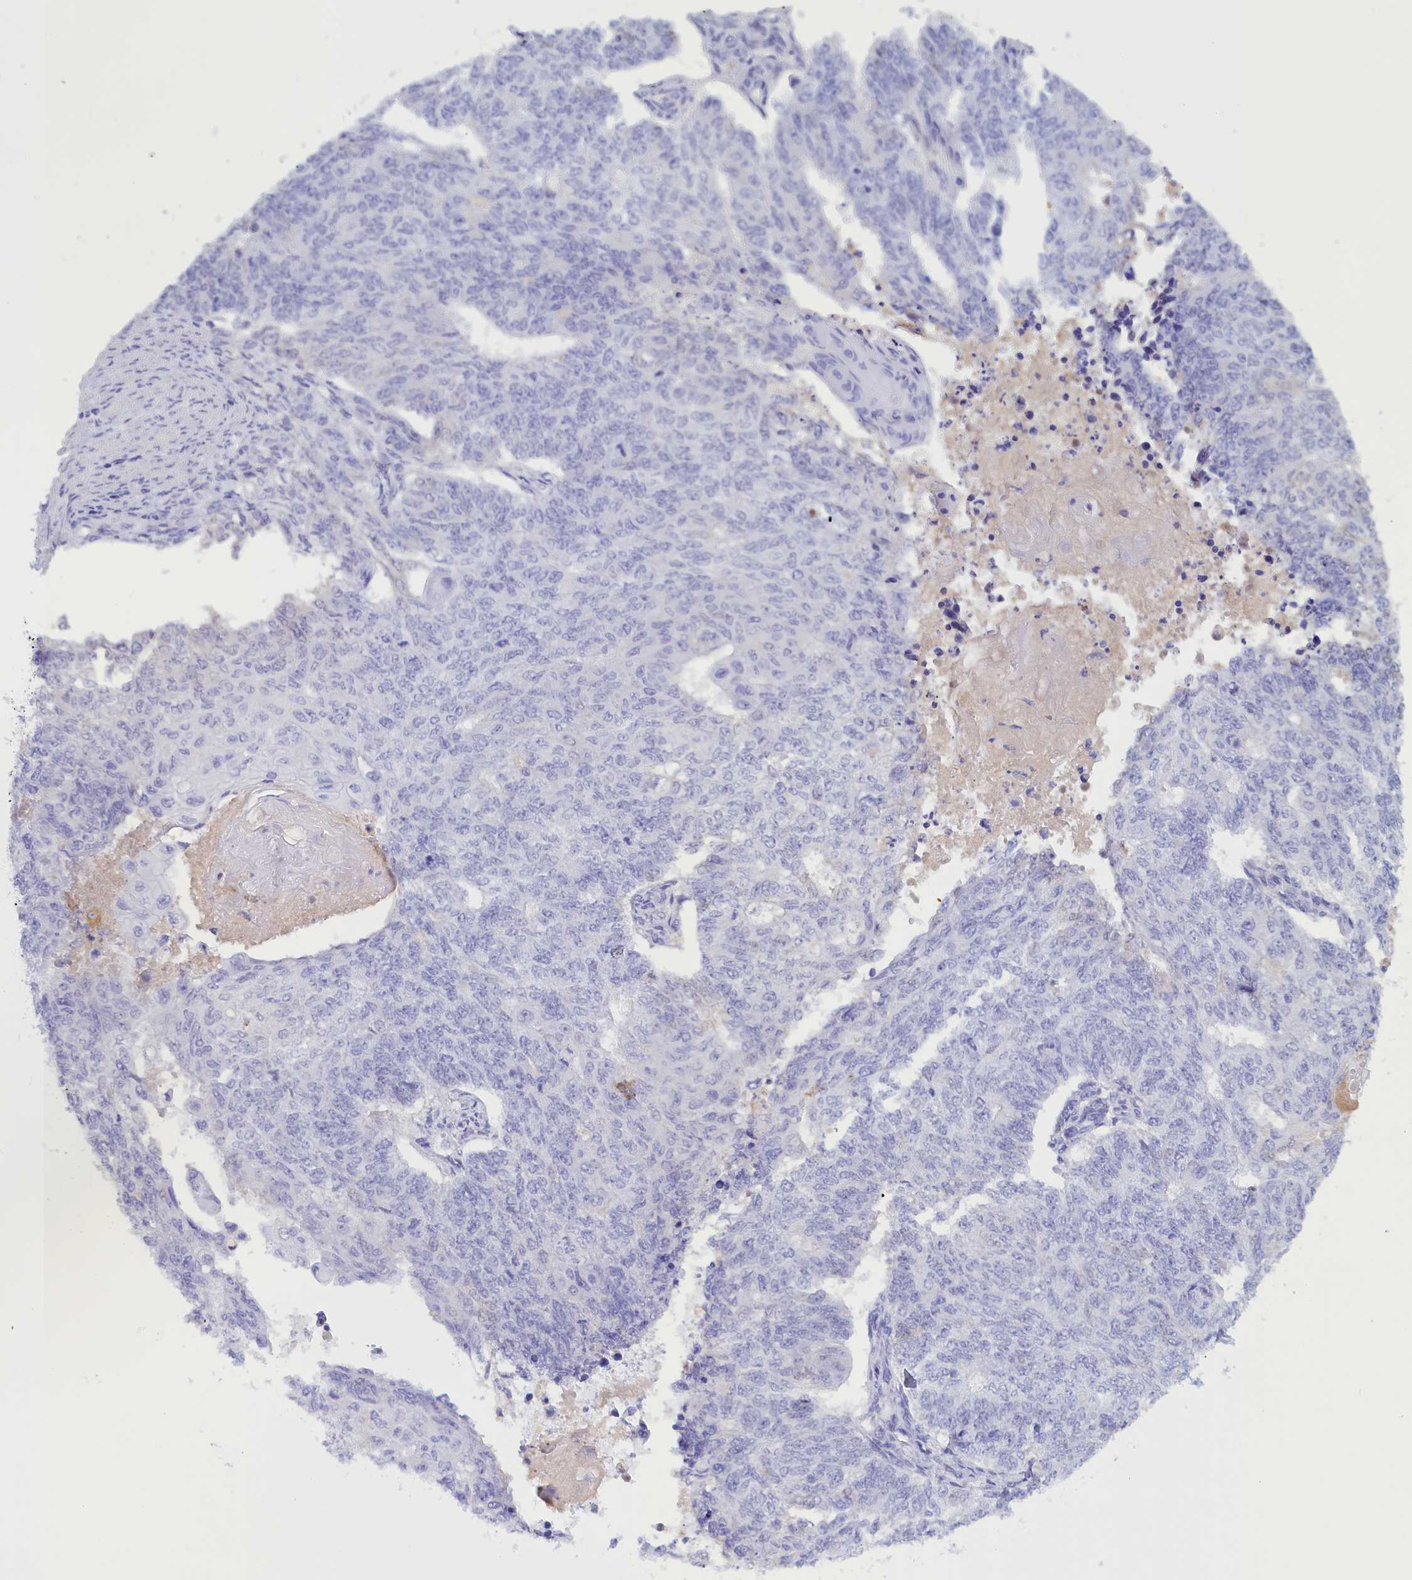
{"staining": {"intensity": "negative", "quantity": "none", "location": "none"}, "tissue": "endometrial cancer", "cell_type": "Tumor cells", "image_type": "cancer", "snomed": [{"axis": "morphology", "description": "Adenocarcinoma, NOS"}, {"axis": "topography", "description": "Endometrium"}], "caption": "Immunohistochemical staining of adenocarcinoma (endometrial) exhibits no significant expression in tumor cells.", "gene": "PROK2", "patient": {"sex": "female", "age": 32}}